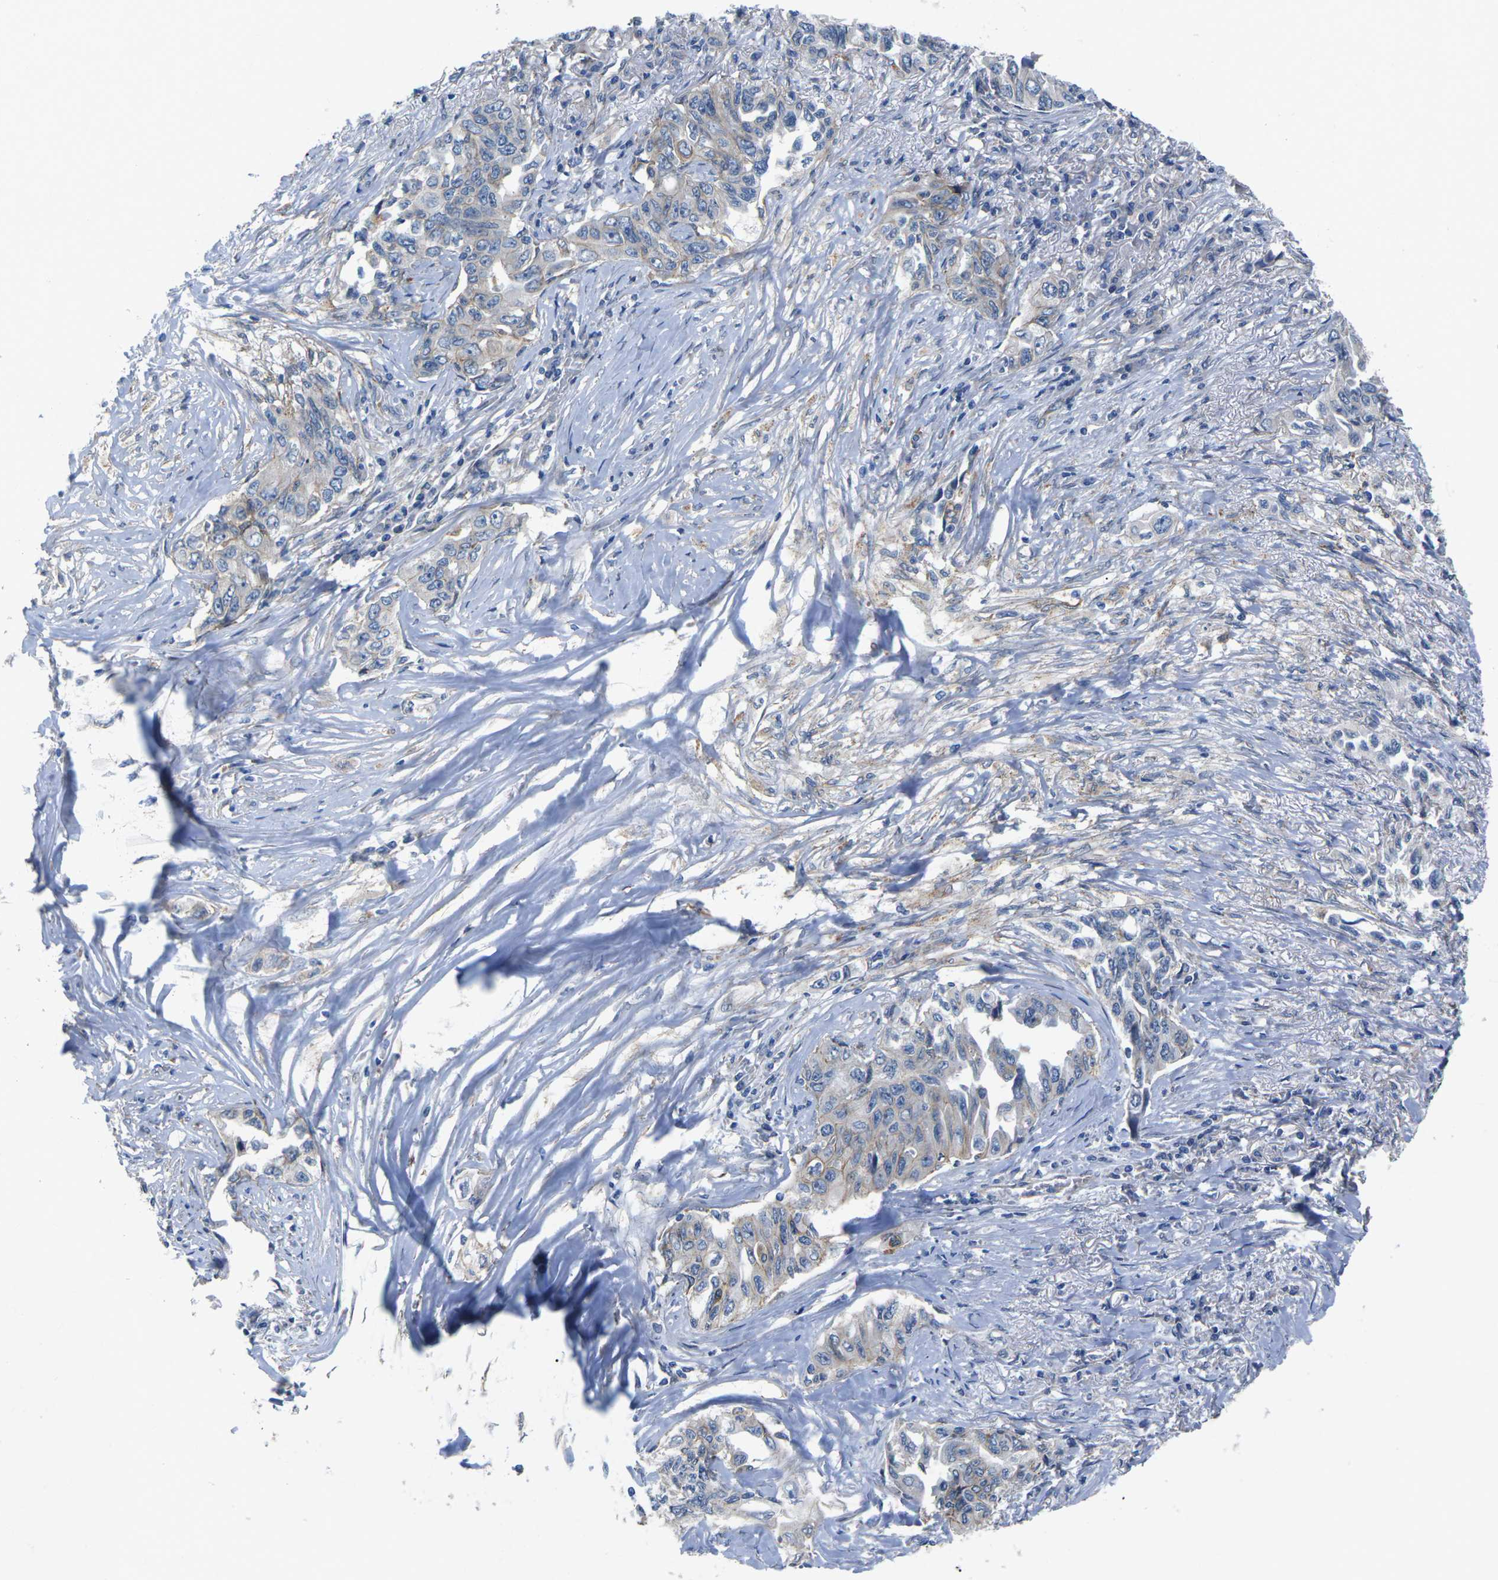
{"staining": {"intensity": "weak", "quantity": "<25%", "location": "cytoplasmic/membranous"}, "tissue": "lung cancer", "cell_type": "Tumor cells", "image_type": "cancer", "snomed": [{"axis": "morphology", "description": "Adenocarcinoma, NOS"}, {"axis": "topography", "description": "Lung"}], "caption": "Immunohistochemistry photomicrograph of human lung adenocarcinoma stained for a protein (brown), which shows no staining in tumor cells.", "gene": "CTNND1", "patient": {"sex": "female", "age": 51}}